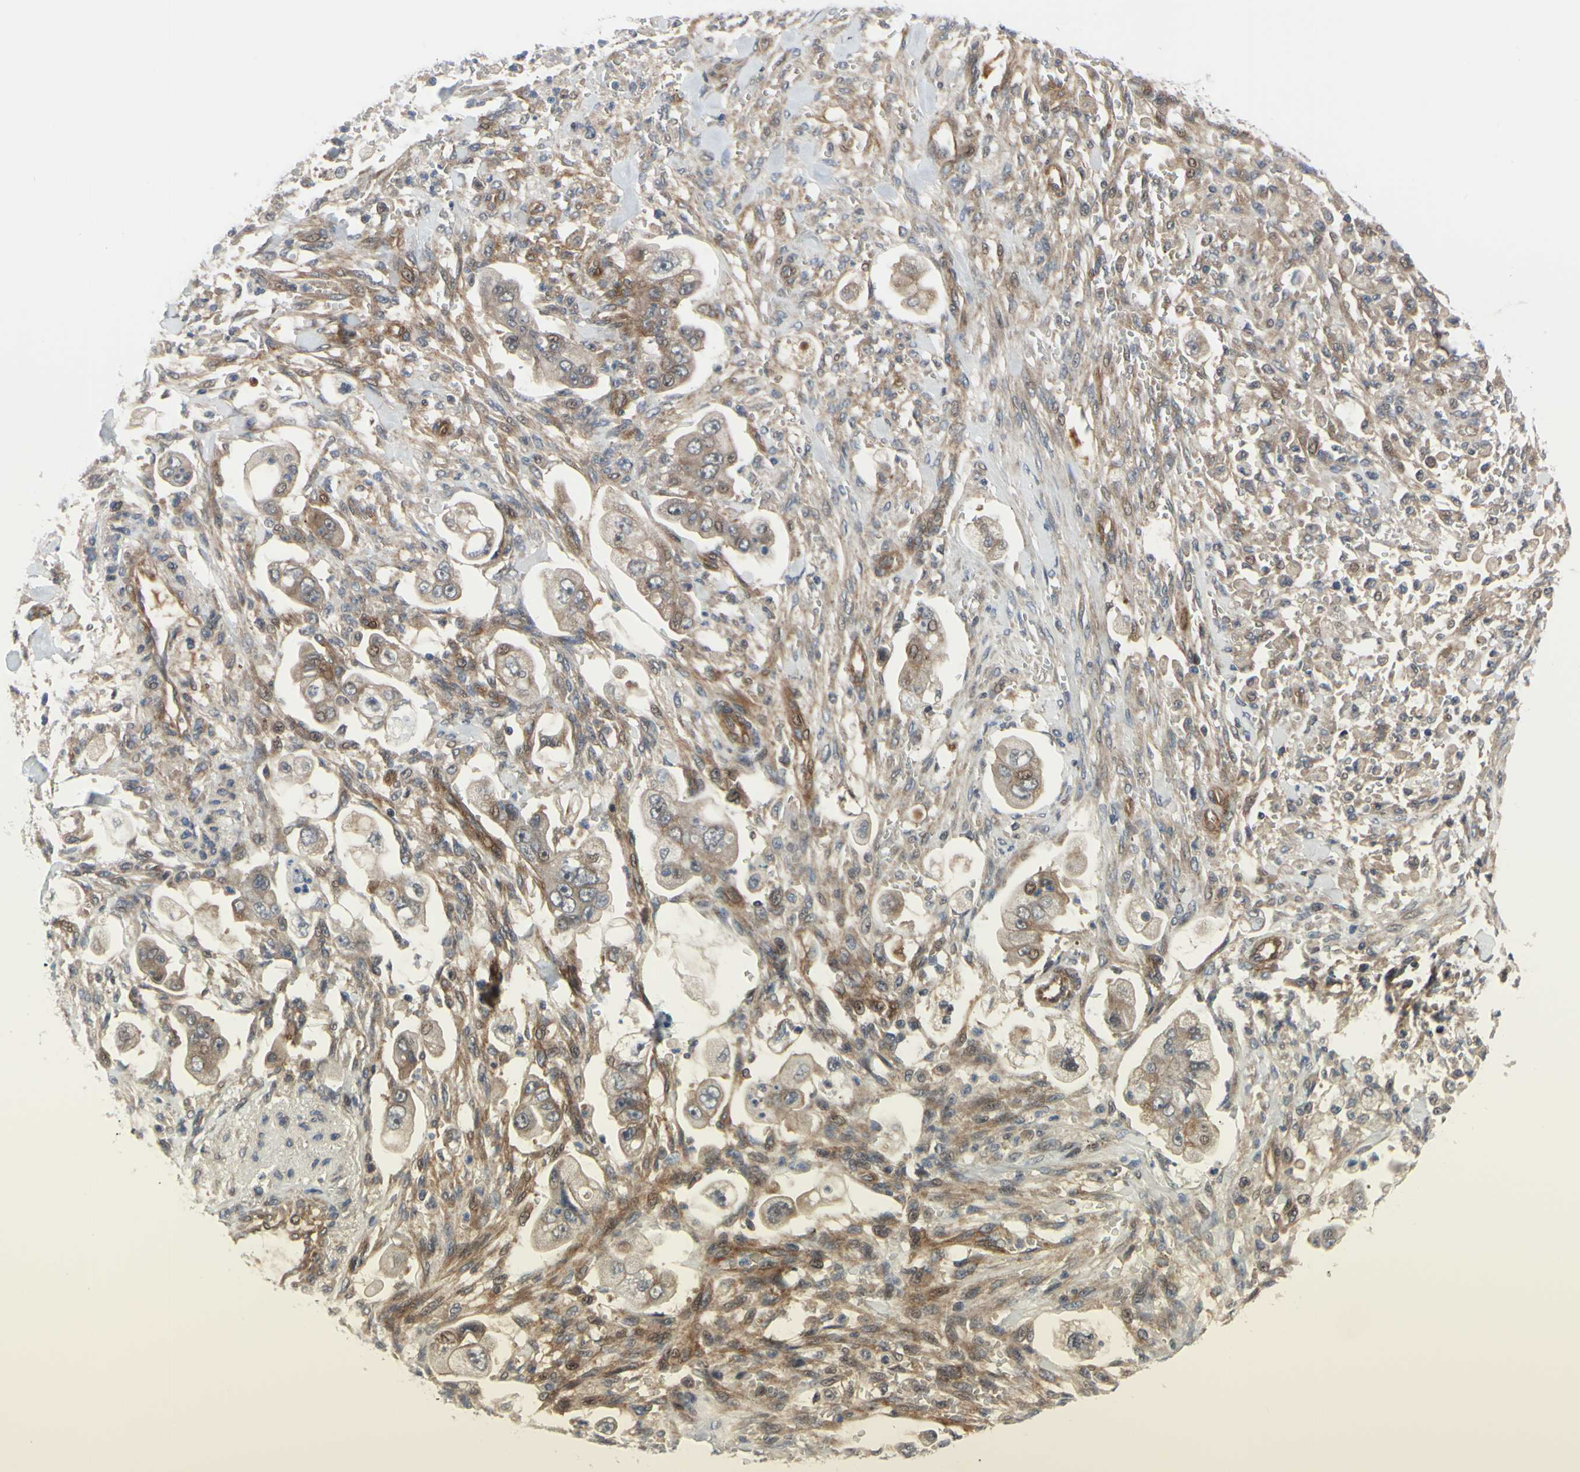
{"staining": {"intensity": "moderate", "quantity": ">75%", "location": "cytoplasmic/membranous"}, "tissue": "stomach cancer", "cell_type": "Tumor cells", "image_type": "cancer", "snomed": [{"axis": "morphology", "description": "Adenocarcinoma, NOS"}, {"axis": "topography", "description": "Stomach"}], "caption": "Protein expression analysis of human stomach cancer reveals moderate cytoplasmic/membranous expression in about >75% of tumor cells.", "gene": "COMMD9", "patient": {"sex": "male", "age": 62}}